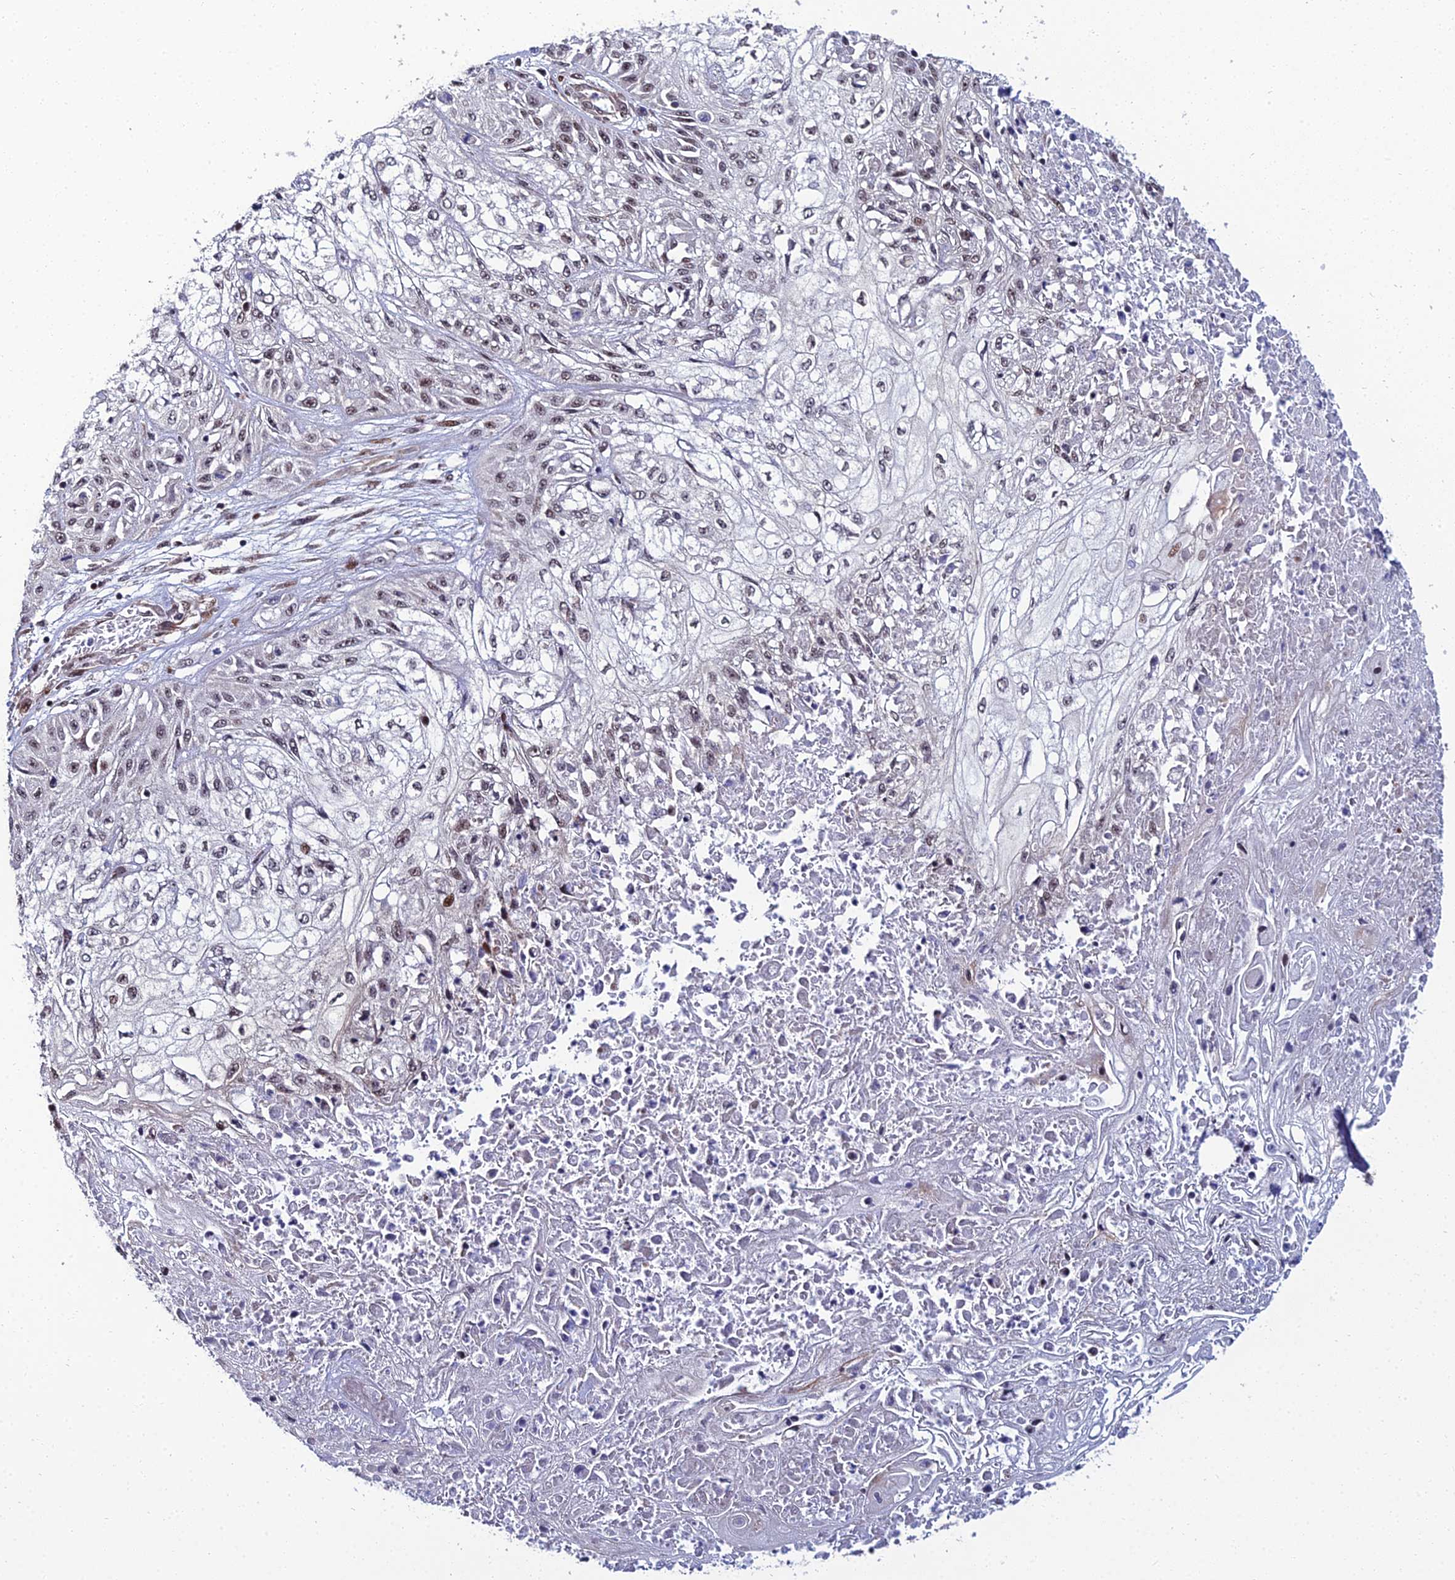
{"staining": {"intensity": "weak", "quantity": "<25%", "location": "nuclear"}, "tissue": "skin cancer", "cell_type": "Tumor cells", "image_type": "cancer", "snomed": [{"axis": "morphology", "description": "Squamous cell carcinoma, NOS"}, {"axis": "morphology", "description": "Squamous cell carcinoma, metastatic, NOS"}, {"axis": "topography", "description": "Skin"}, {"axis": "topography", "description": "Lymph node"}], "caption": "IHC histopathology image of human skin cancer (squamous cell carcinoma) stained for a protein (brown), which demonstrates no positivity in tumor cells.", "gene": "ZNF668", "patient": {"sex": "male", "age": 75}}